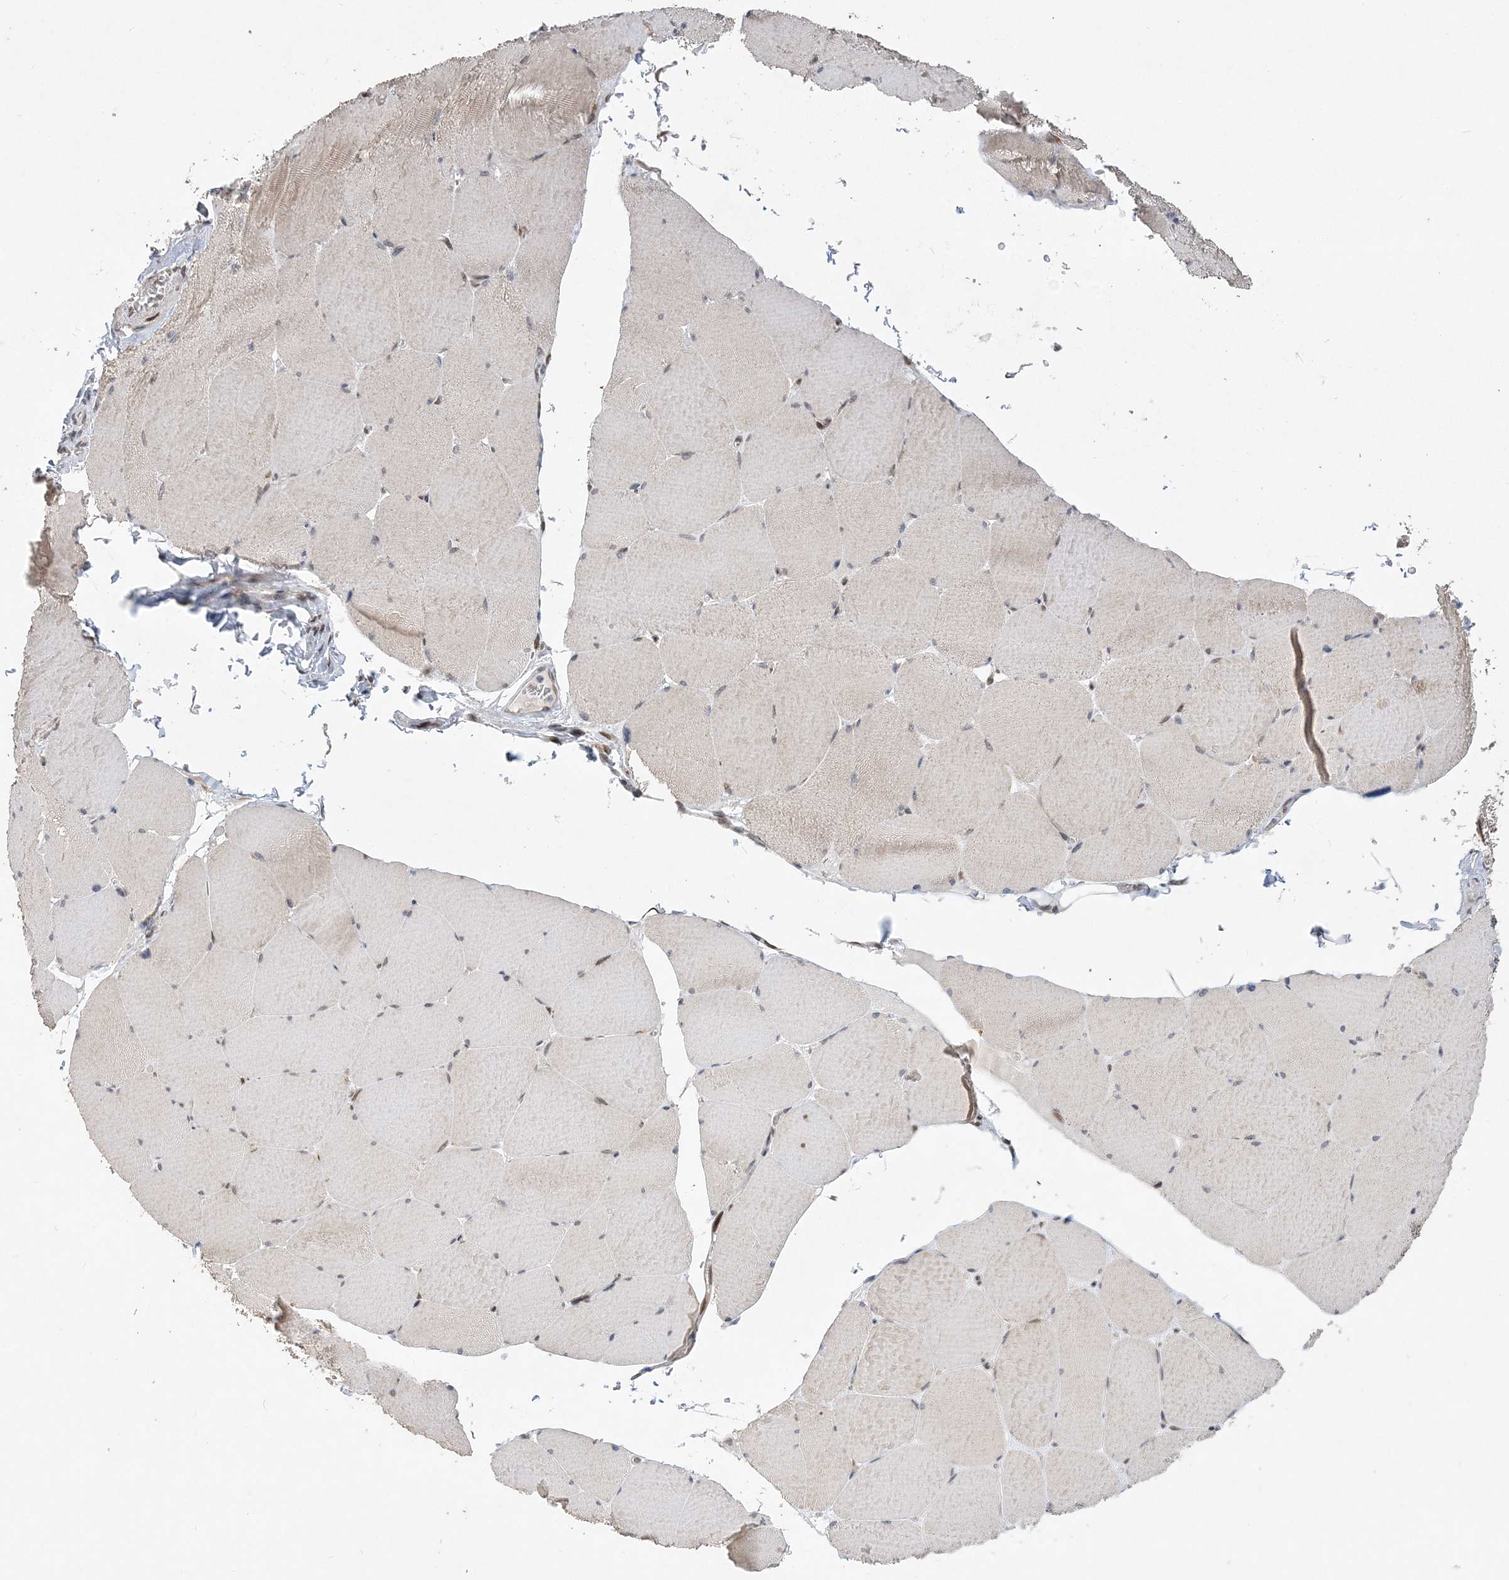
{"staining": {"intensity": "weak", "quantity": "<25%", "location": "cytoplasmic/membranous"}, "tissue": "skeletal muscle", "cell_type": "Myocytes", "image_type": "normal", "snomed": [{"axis": "morphology", "description": "Normal tissue, NOS"}, {"axis": "topography", "description": "Skeletal muscle"}, {"axis": "topography", "description": "Head-Neck"}], "caption": "DAB (3,3'-diaminobenzidine) immunohistochemical staining of benign skeletal muscle shows no significant expression in myocytes. (DAB immunohistochemistry visualized using brightfield microscopy, high magnification).", "gene": "WAC", "patient": {"sex": "male", "age": 66}}